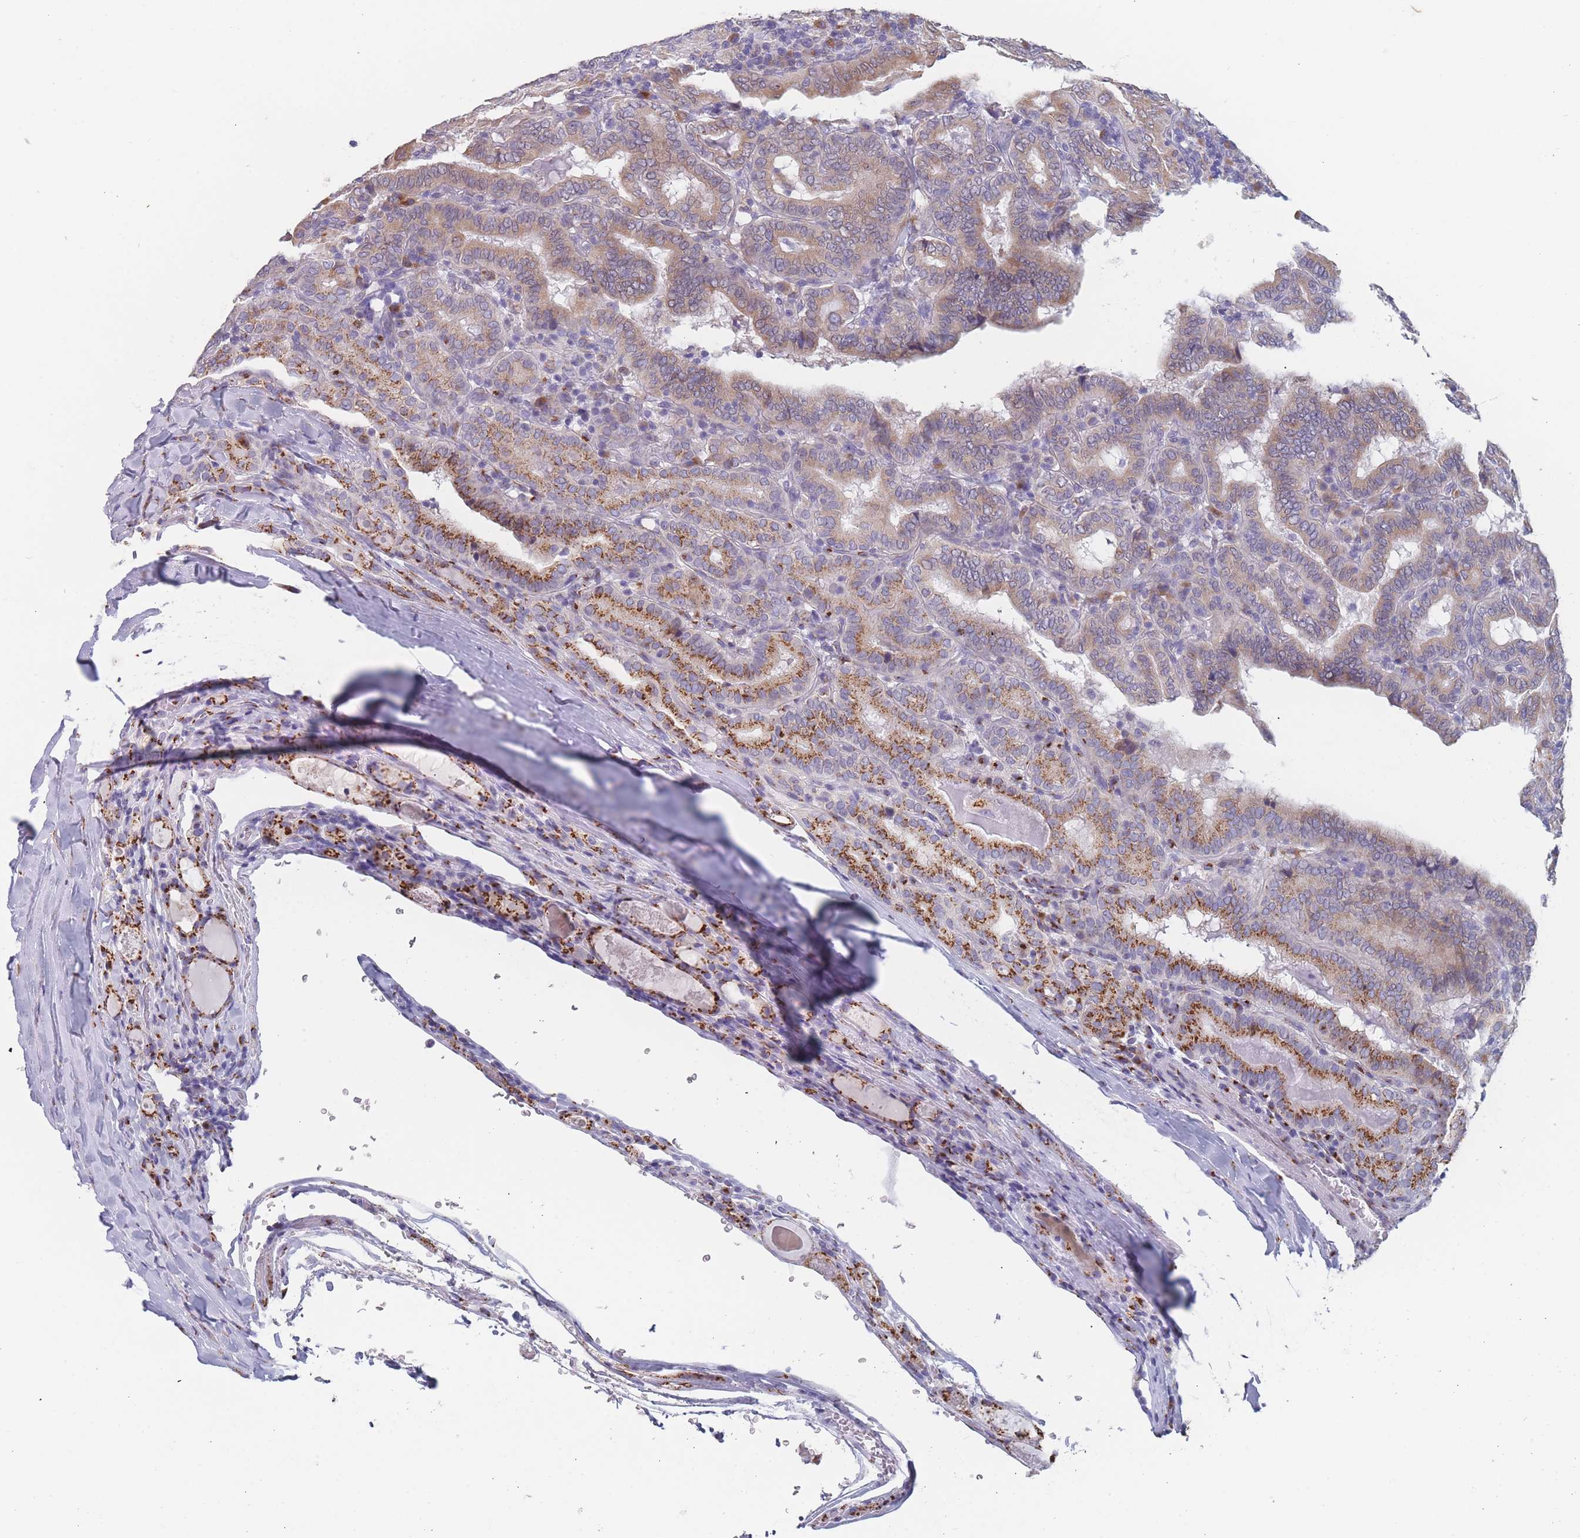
{"staining": {"intensity": "moderate", "quantity": ">75%", "location": "cytoplasmic/membranous"}, "tissue": "thyroid cancer", "cell_type": "Tumor cells", "image_type": "cancer", "snomed": [{"axis": "morphology", "description": "Papillary adenocarcinoma, NOS"}, {"axis": "topography", "description": "Thyroid gland"}], "caption": "The immunohistochemical stain shows moderate cytoplasmic/membranous positivity in tumor cells of thyroid papillary adenocarcinoma tissue. (brown staining indicates protein expression, while blue staining denotes nuclei).", "gene": "TMED10", "patient": {"sex": "female", "age": 72}}